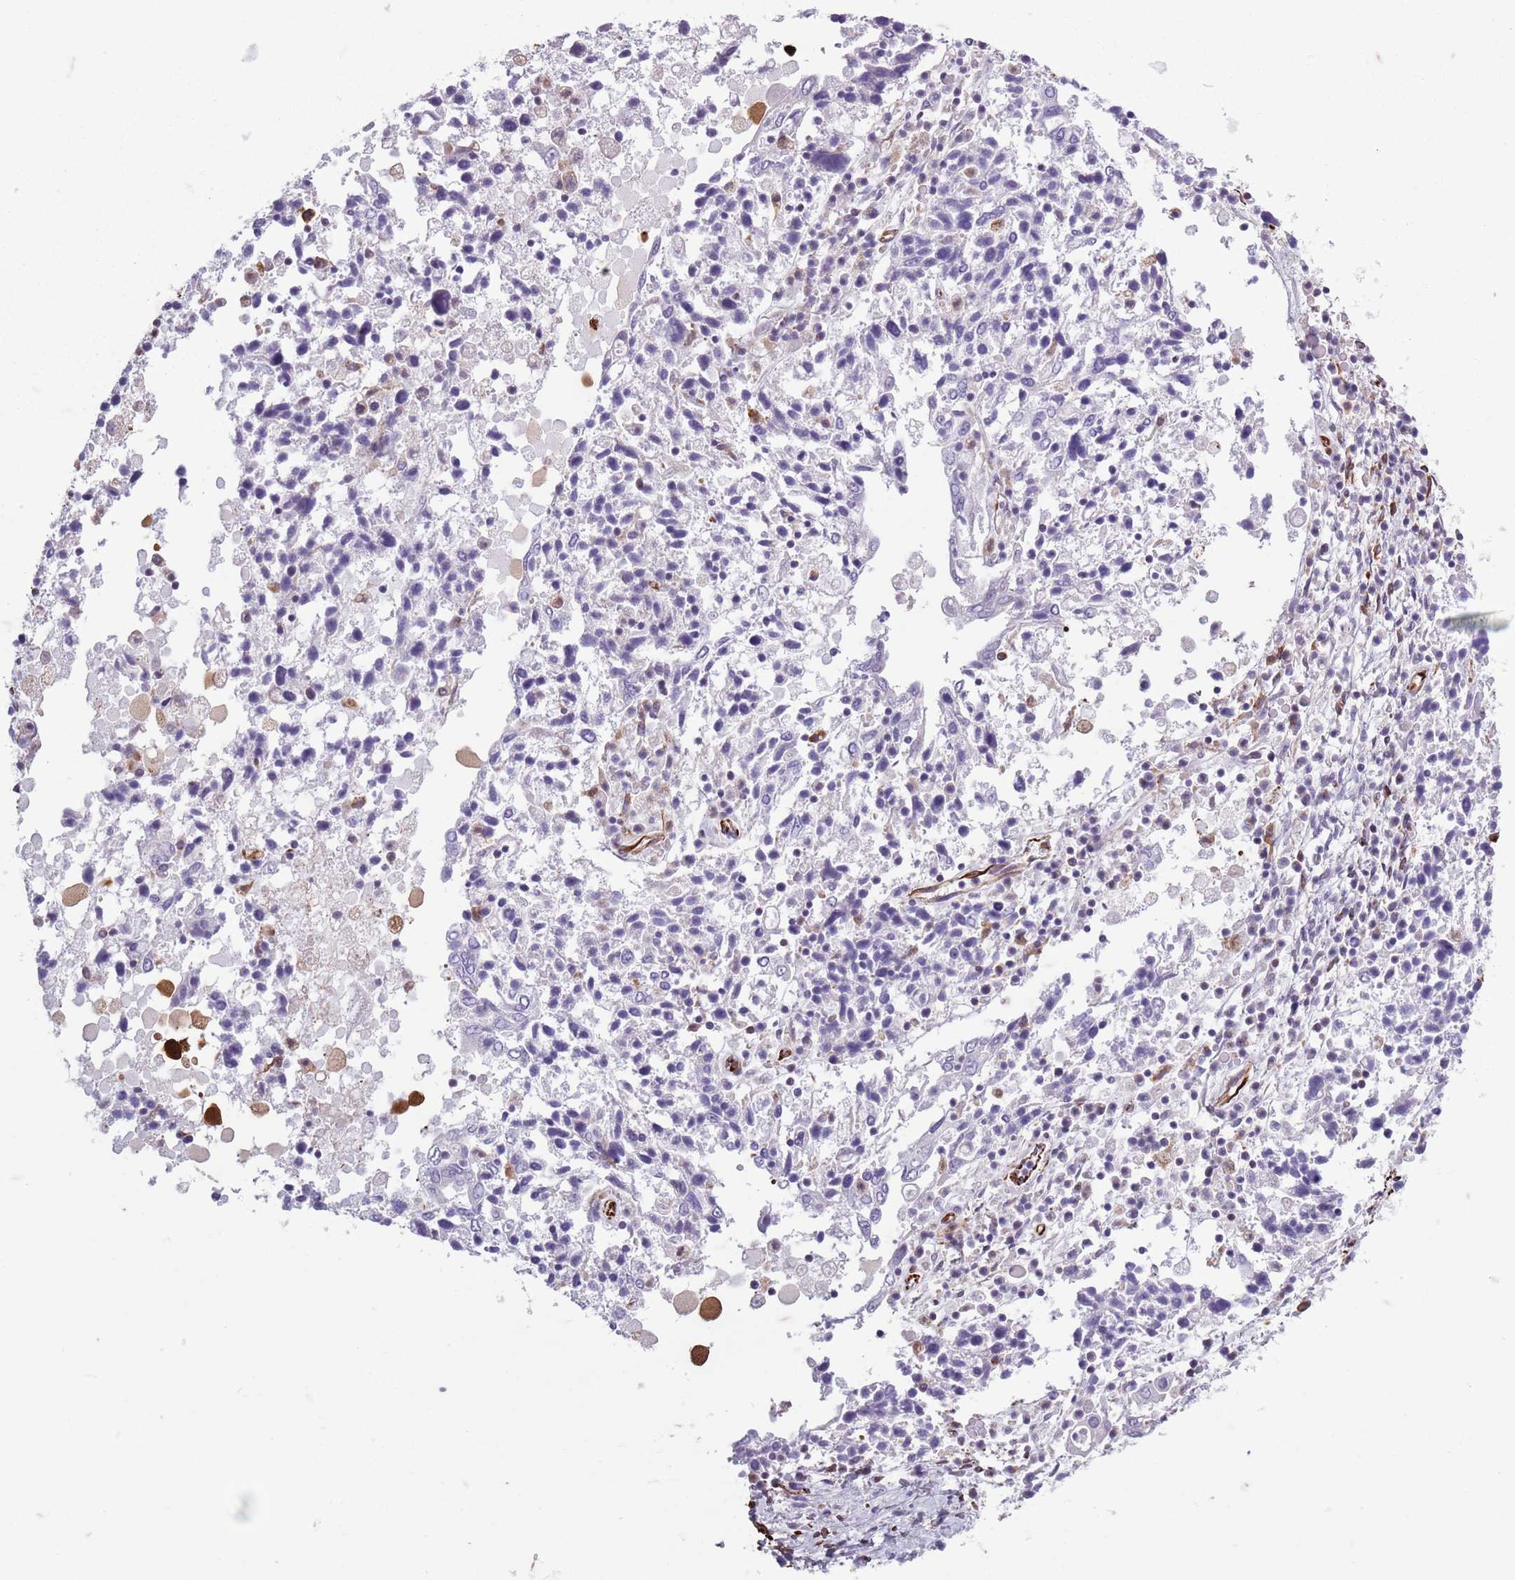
{"staining": {"intensity": "negative", "quantity": "none", "location": "none"}, "tissue": "ovarian cancer", "cell_type": "Tumor cells", "image_type": "cancer", "snomed": [{"axis": "morphology", "description": "Carcinoma, endometroid"}, {"axis": "topography", "description": "Ovary"}], "caption": "Protein analysis of ovarian cancer displays no significant staining in tumor cells.", "gene": "TAS2R38", "patient": {"sex": "female", "age": 62}}